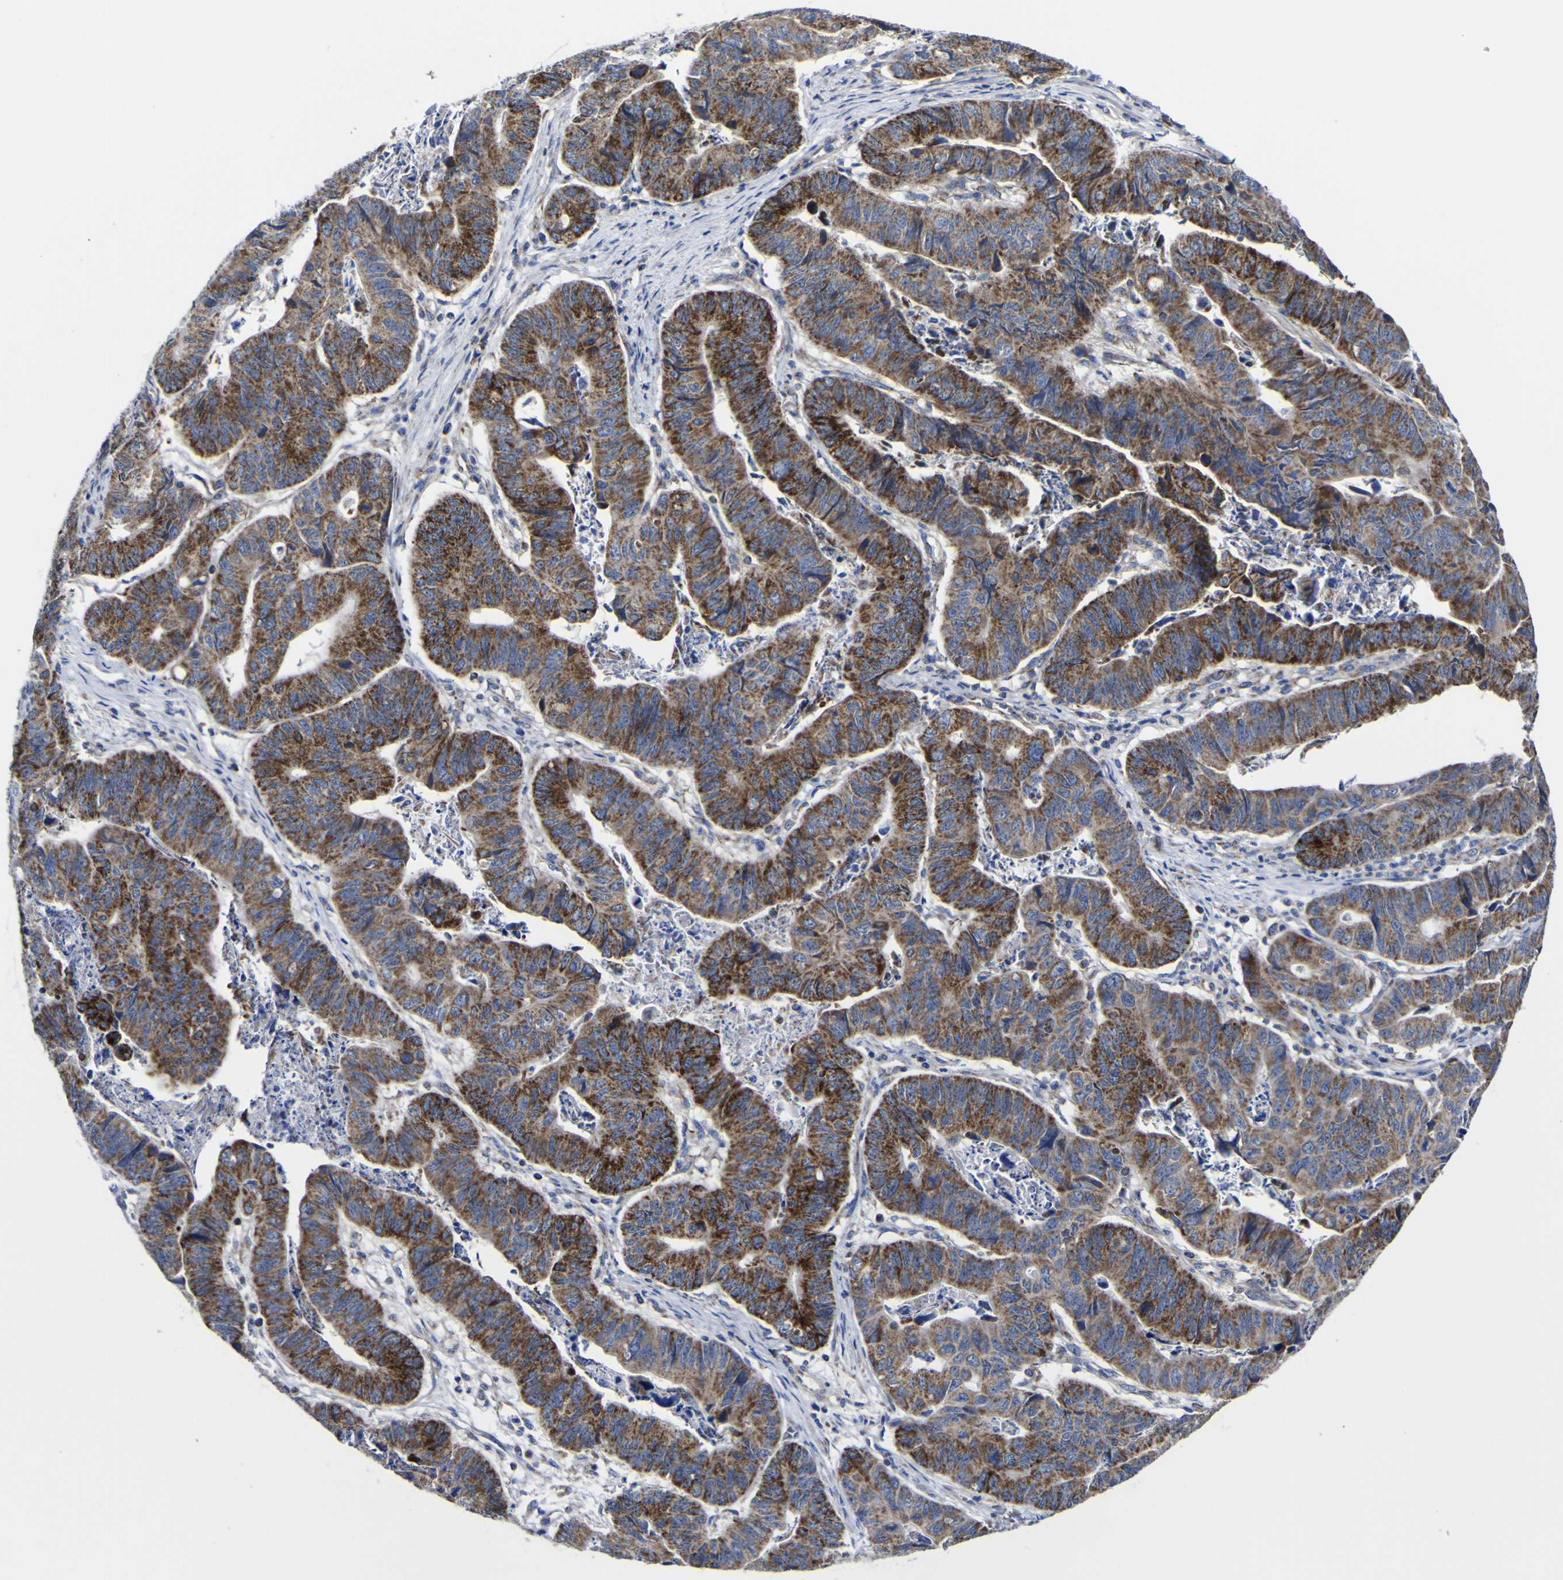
{"staining": {"intensity": "strong", "quantity": ">75%", "location": "cytoplasmic/membranous"}, "tissue": "stomach cancer", "cell_type": "Tumor cells", "image_type": "cancer", "snomed": [{"axis": "morphology", "description": "Adenocarcinoma, NOS"}, {"axis": "topography", "description": "Stomach, lower"}], "caption": "The immunohistochemical stain highlights strong cytoplasmic/membranous positivity in tumor cells of stomach cancer tissue.", "gene": "CCDC90B", "patient": {"sex": "male", "age": 77}}